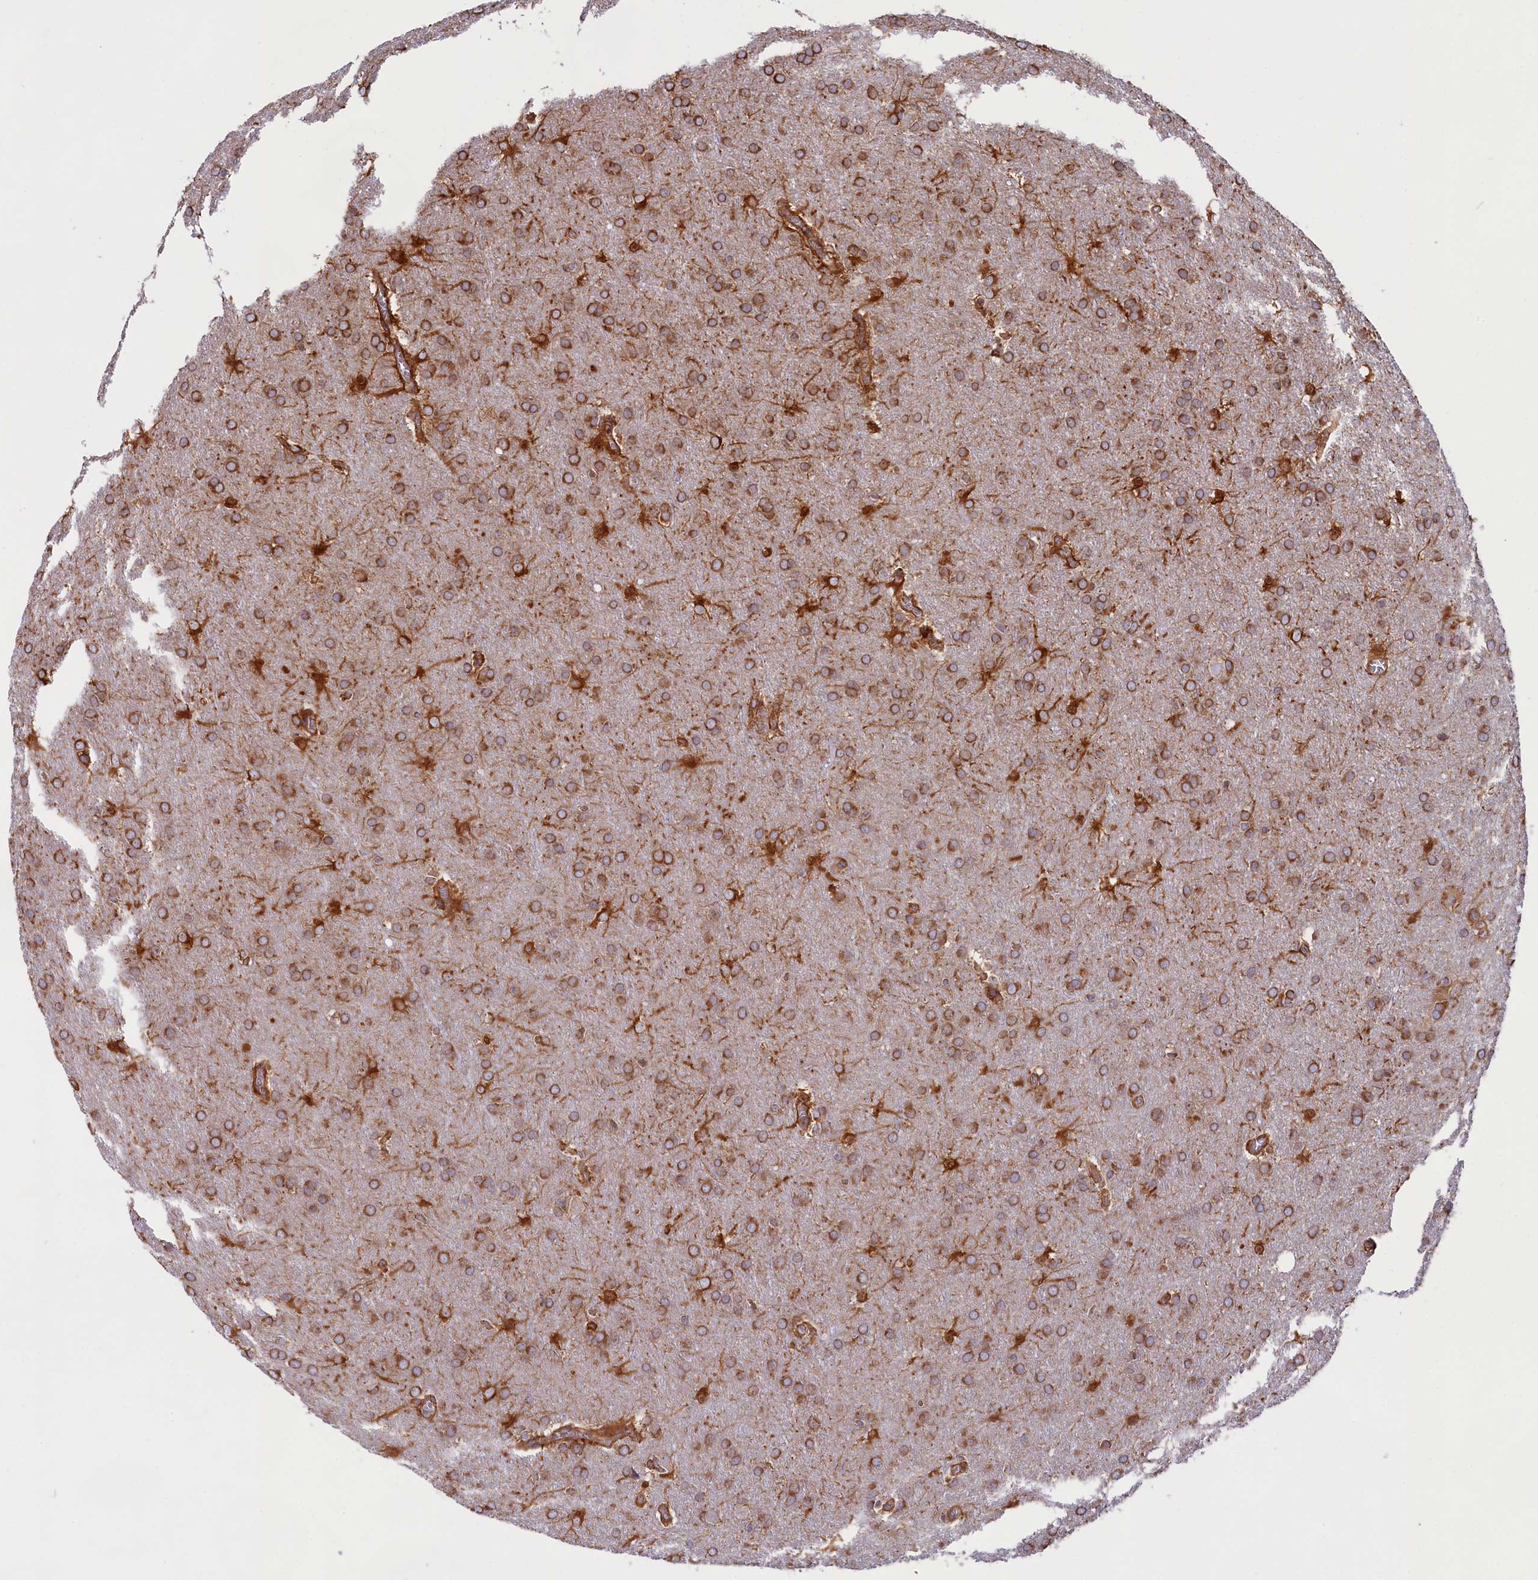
{"staining": {"intensity": "strong", "quantity": ">75%", "location": "cytoplasmic/membranous"}, "tissue": "glioma", "cell_type": "Tumor cells", "image_type": "cancer", "snomed": [{"axis": "morphology", "description": "Glioma, malignant, Low grade"}, {"axis": "topography", "description": "Brain"}], "caption": "Tumor cells demonstrate high levels of strong cytoplasmic/membranous staining in approximately >75% of cells in malignant glioma (low-grade). Using DAB (brown) and hematoxylin (blue) stains, captured at high magnification using brightfield microscopy.", "gene": "GYS1", "patient": {"sex": "female", "age": 32}}